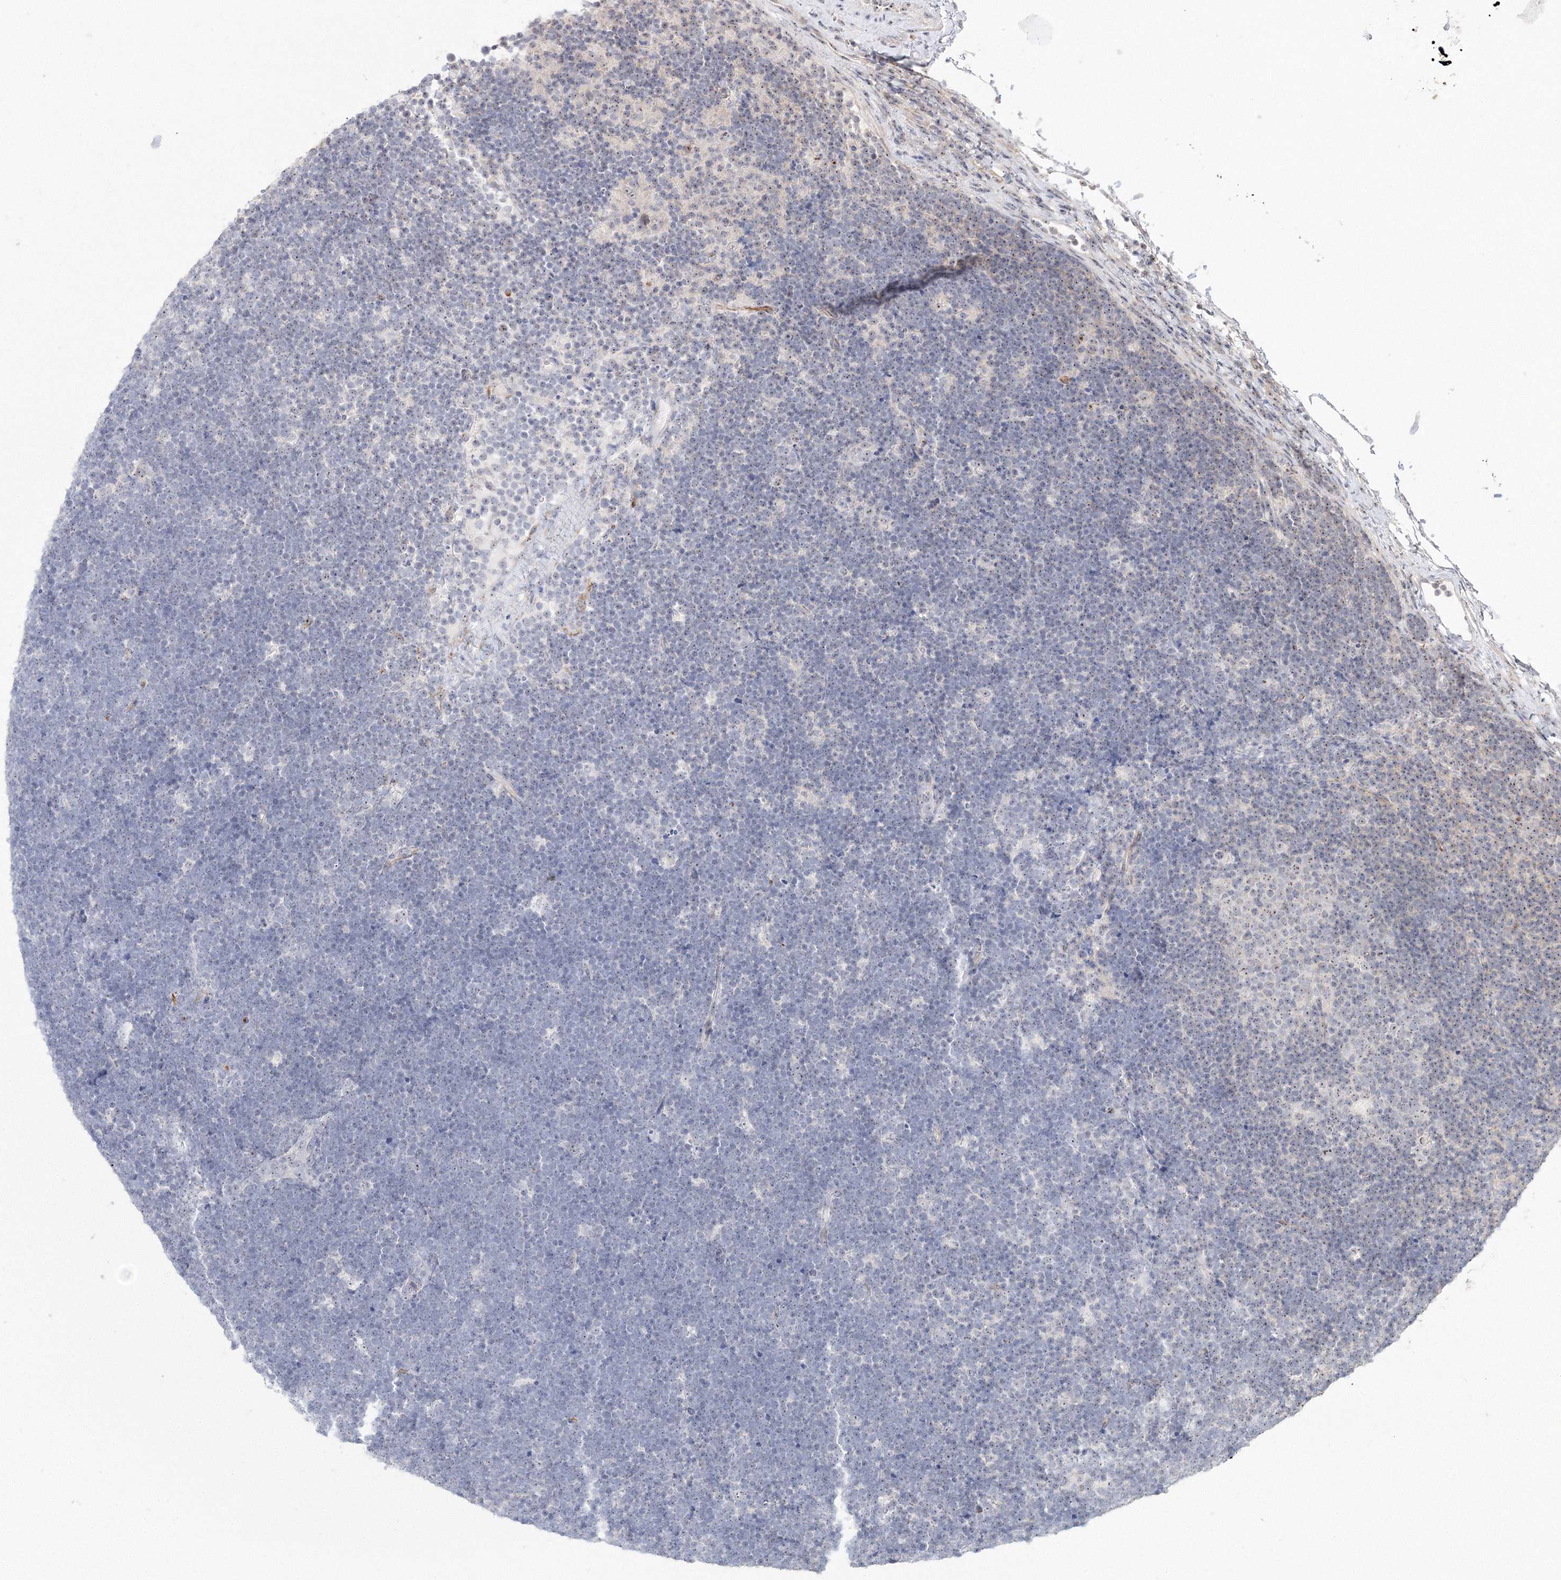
{"staining": {"intensity": "negative", "quantity": "none", "location": "none"}, "tissue": "lymphoma", "cell_type": "Tumor cells", "image_type": "cancer", "snomed": [{"axis": "morphology", "description": "Malignant lymphoma, non-Hodgkin's type, High grade"}, {"axis": "topography", "description": "Lymph node"}], "caption": "Tumor cells are negative for brown protein staining in lymphoma.", "gene": "SIRT7", "patient": {"sex": "male", "age": 13}}